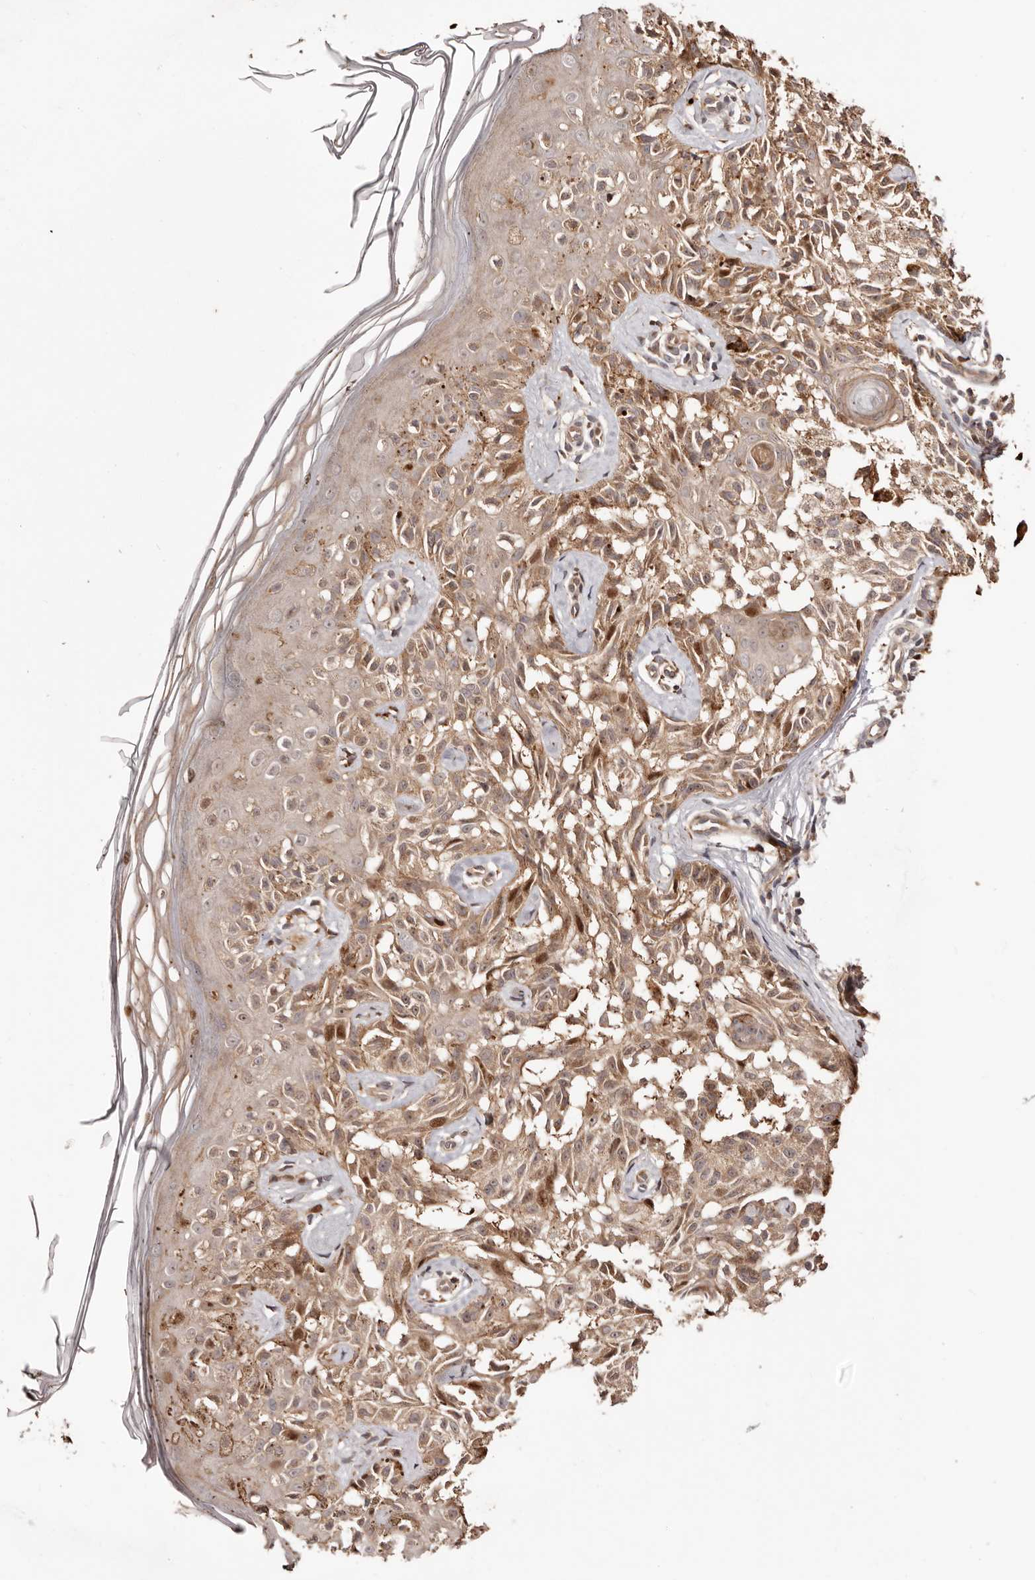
{"staining": {"intensity": "weak", "quantity": ">75%", "location": "cytoplasmic/membranous,nuclear"}, "tissue": "melanoma", "cell_type": "Tumor cells", "image_type": "cancer", "snomed": [{"axis": "morphology", "description": "Malignant melanoma, NOS"}, {"axis": "topography", "description": "Skin"}], "caption": "High-power microscopy captured an immunohistochemistry histopathology image of malignant melanoma, revealing weak cytoplasmic/membranous and nuclear staining in about >75% of tumor cells.", "gene": "PTPN22", "patient": {"sex": "female", "age": 50}}